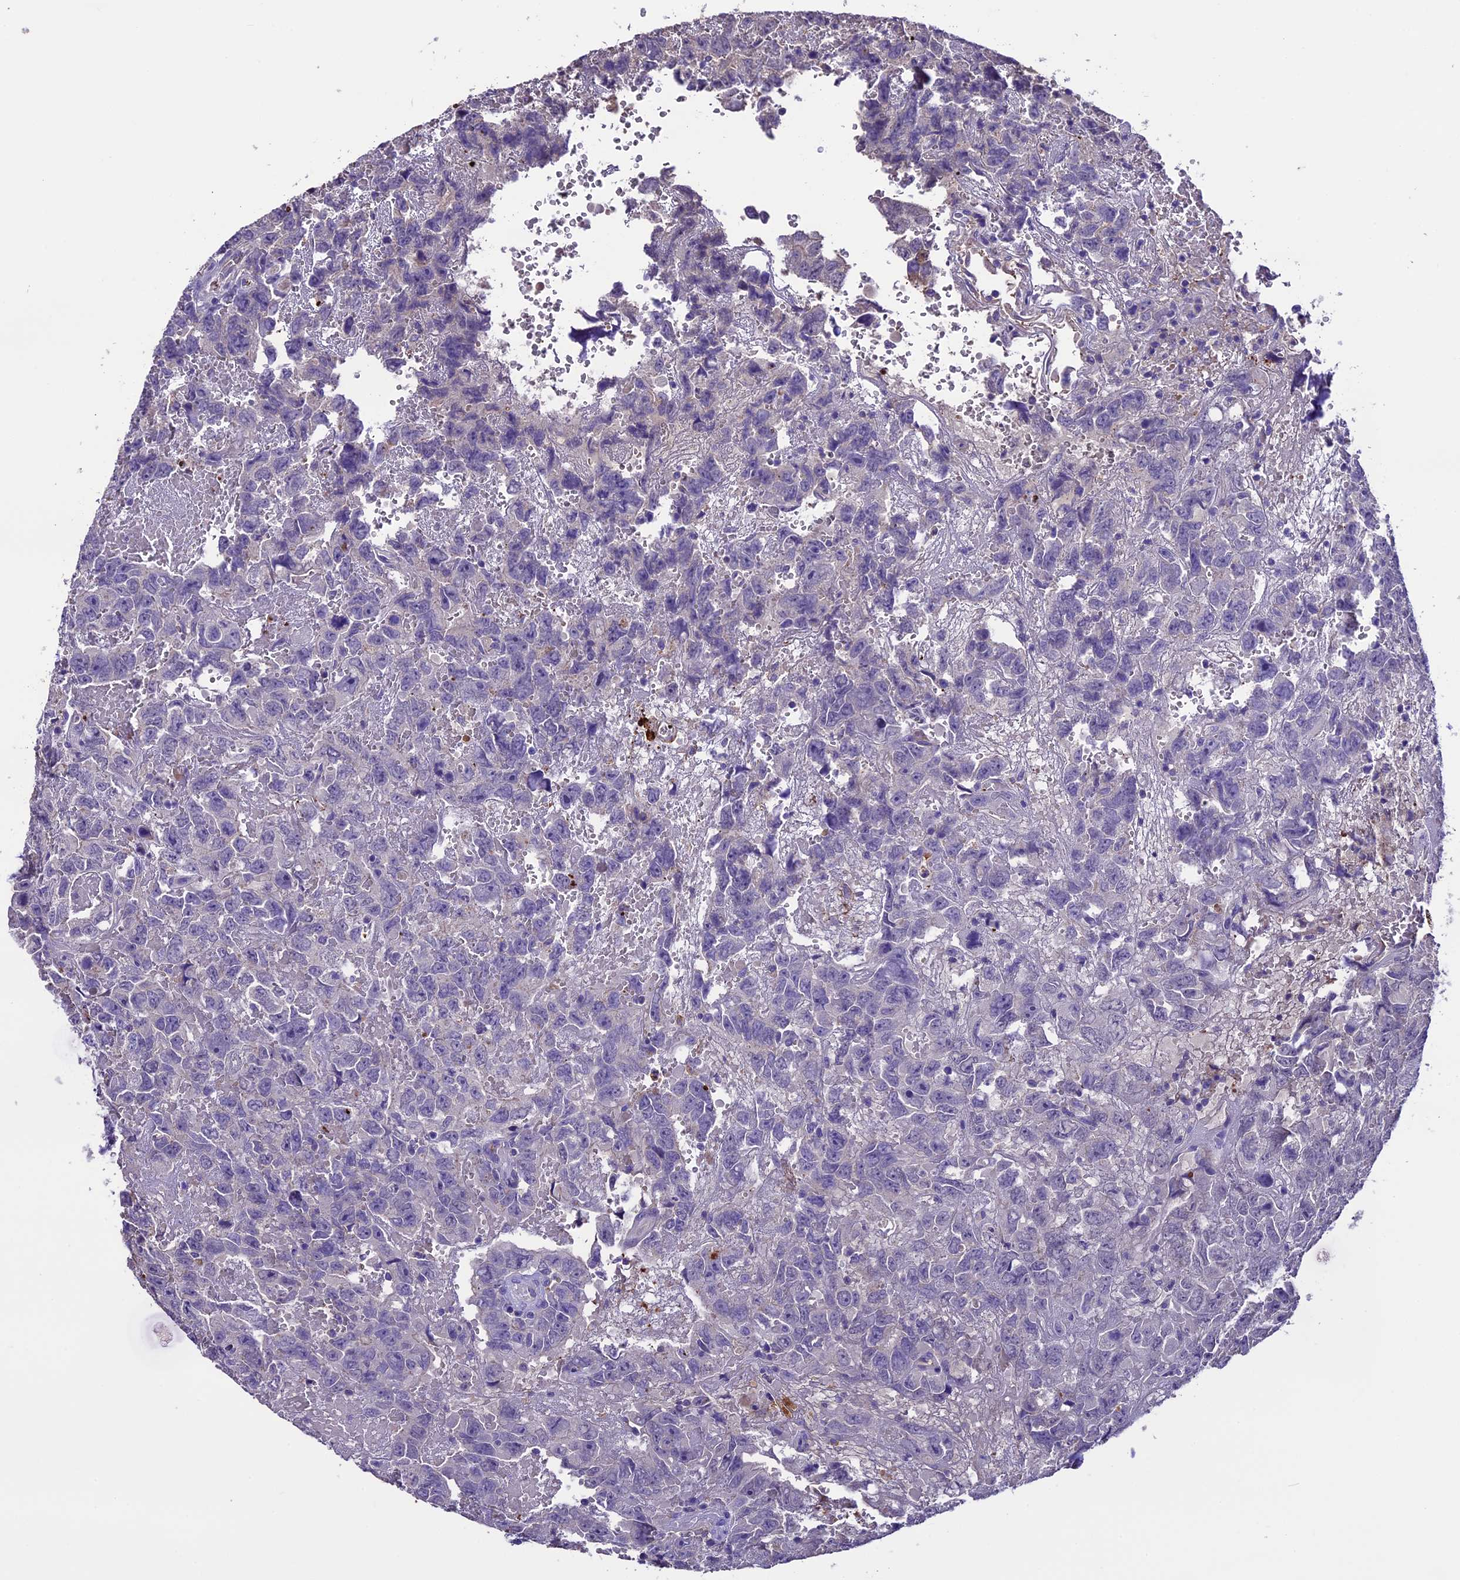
{"staining": {"intensity": "negative", "quantity": "none", "location": "none"}, "tissue": "testis cancer", "cell_type": "Tumor cells", "image_type": "cancer", "snomed": [{"axis": "morphology", "description": "Carcinoma, Embryonal, NOS"}, {"axis": "topography", "description": "Testis"}], "caption": "An image of human testis embryonal carcinoma is negative for staining in tumor cells.", "gene": "TCP11L2", "patient": {"sex": "male", "age": 45}}